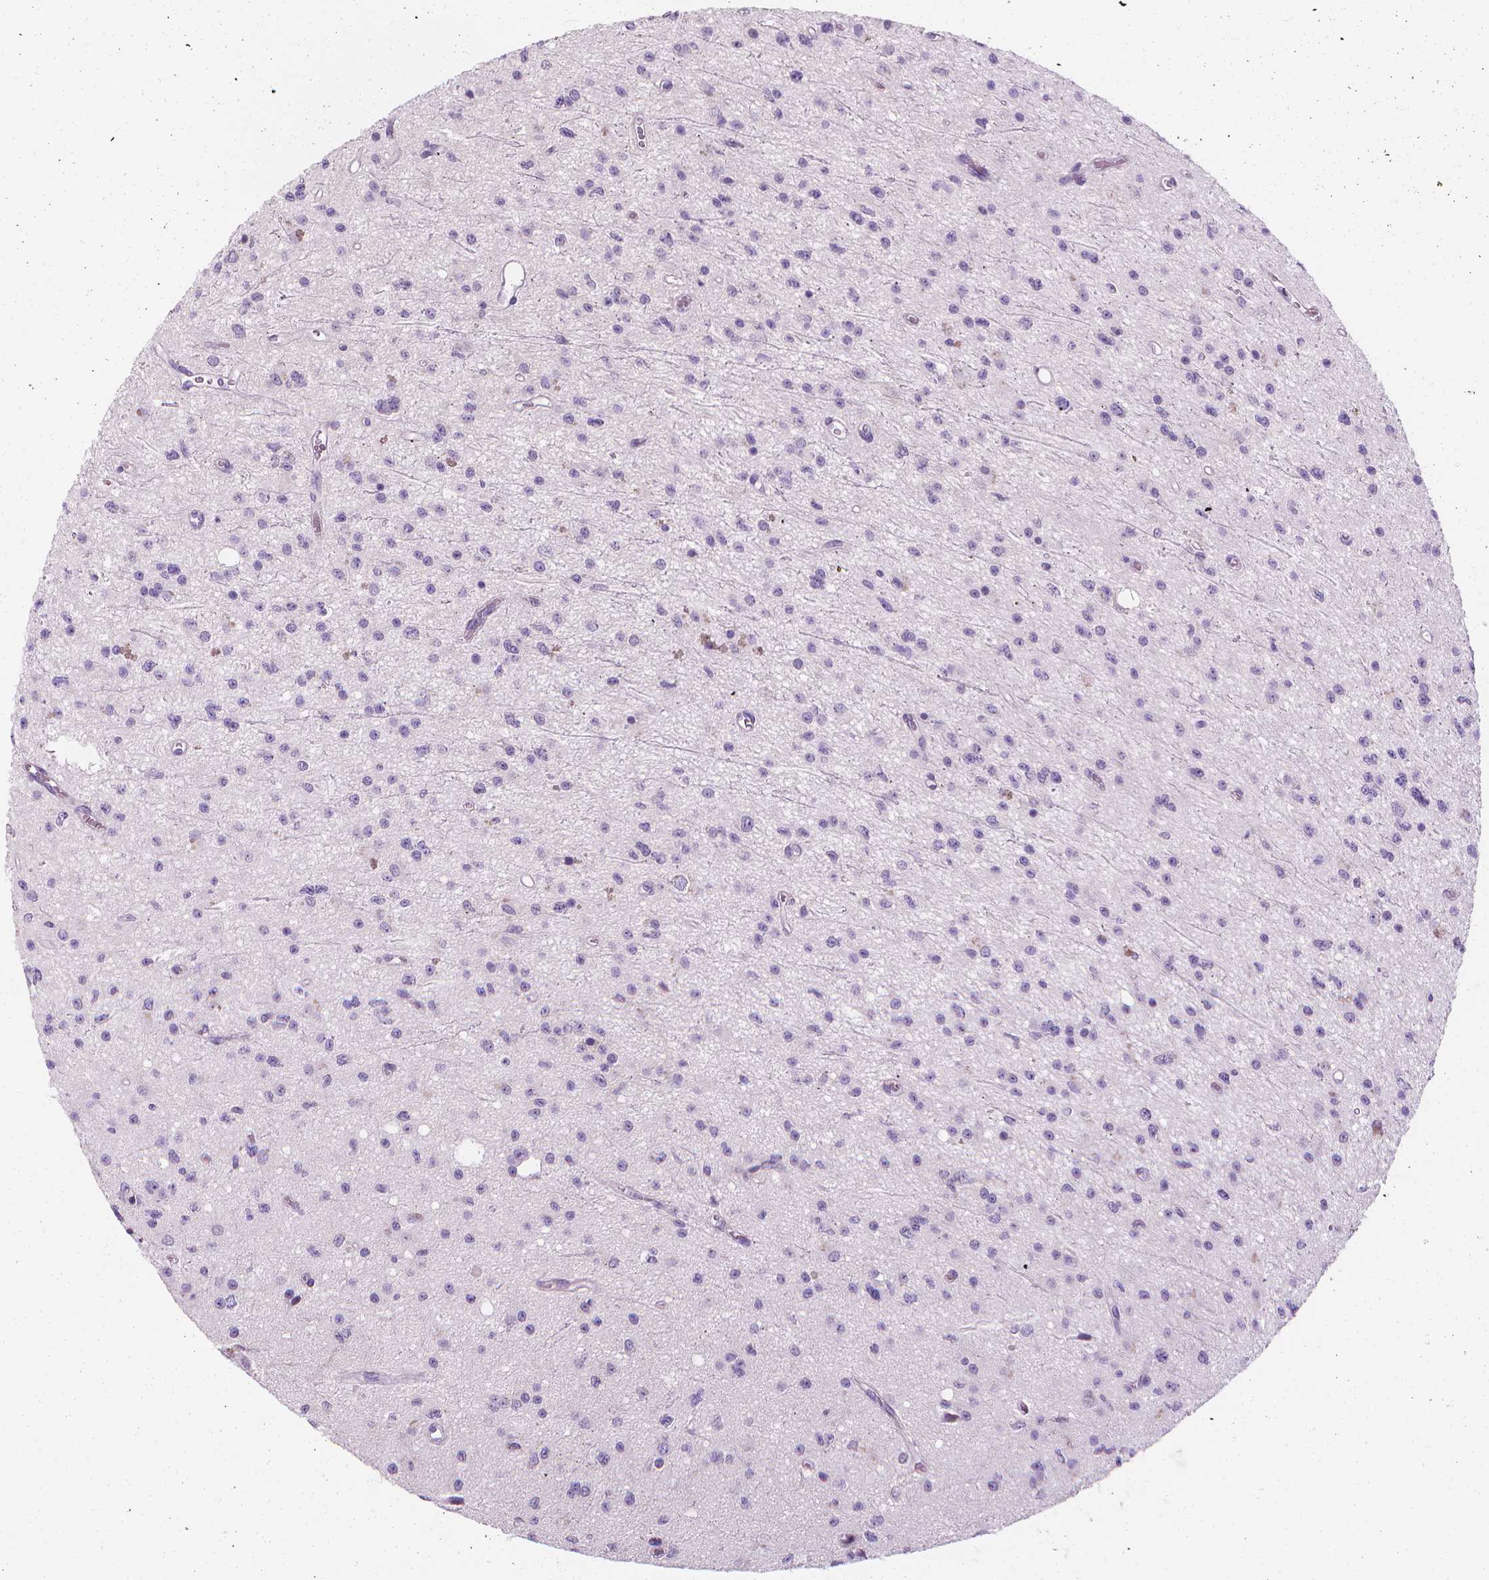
{"staining": {"intensity": "negative", "quantity": "none", "location": "none"}, "tissue": "glioma", "cell_type": "Tumor cells", "image_type": "cancer", "snomed": [{"axis": "morphology", "description": "Glioma, malignant, Low grade"}, {"axis": "topography", "description": "Brain"}], "caption": "Glioma was stained to show a protein in brown. There is no significant expression in tumor cells. Brightfield microscopy of immunohistochemistry (IHC) stained with DAB (brown) and hematoxylin (blue), captured at high magnification.", "gene": "DCAF8L1", "patient": {"sex": "female", "age": 45}}